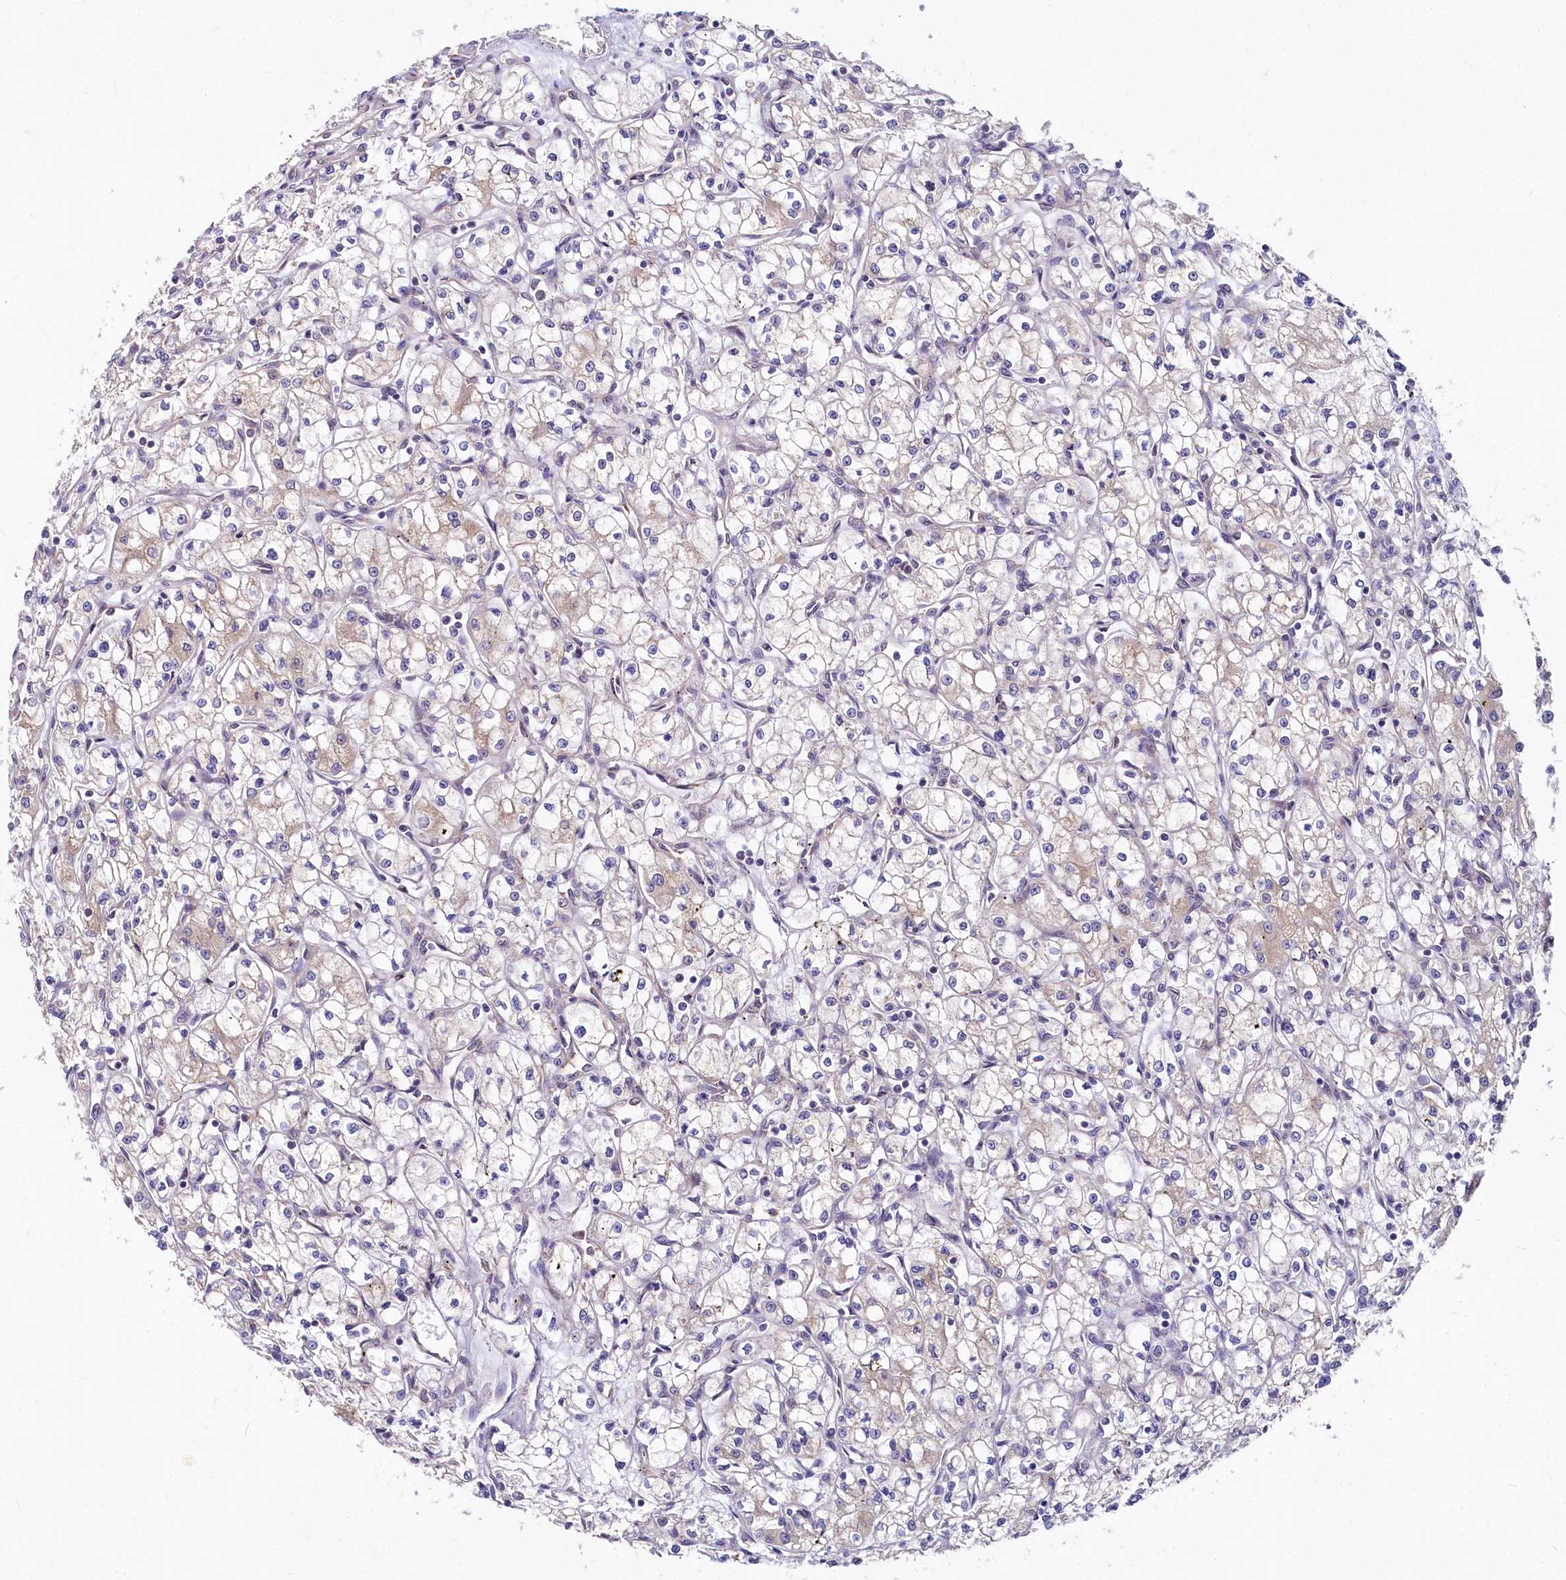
{"staining": {"intensity": "weak", "quantity": "25%-75%", "location": "cytoplasmic/membranous"}, "tissue": "renal cancer", "cell_type": "Tumor cells", "image_type": "cancer", "snomed": [{"axis": "morphology", "description": "Adenocarcinoma, NOS"}, {"axis": "topography", "description": "Kidney"}], "caption": "Protein analysis of renal cancer (adenocarcinoma) tissue demonstrates weak cytoplasmic/membranous positivity in about 25%-75% of tumor cells.", "gene": "EIF2B2", "patient": {"sex": "male", "age": 59}}